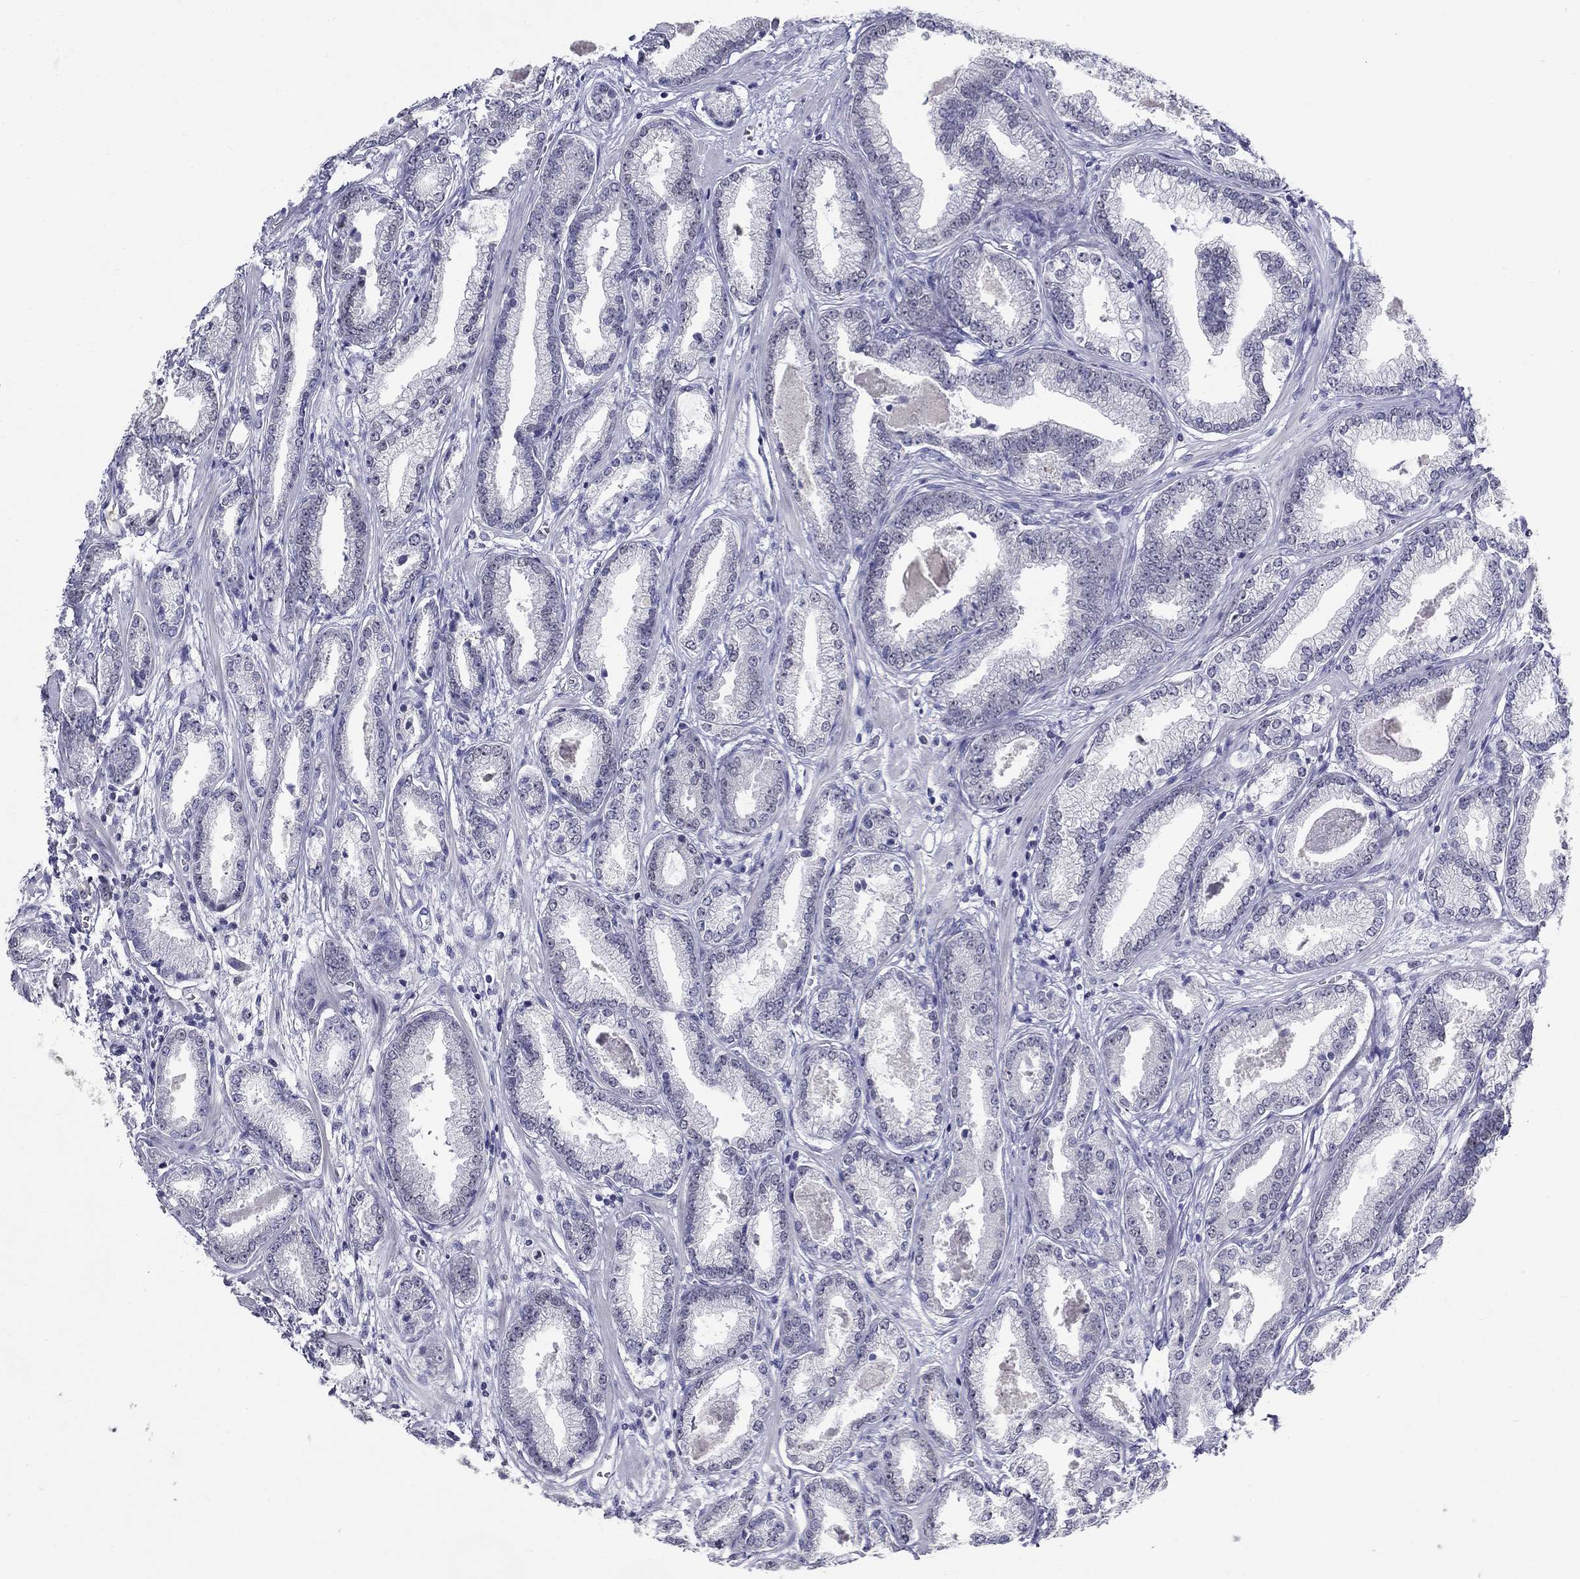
{"staining": {"intensity": "negative", "quantity": "none", "location": "none"}, "tissue": "prostate cancer", "cell_type": "Tumor cells", "image_type": "cancer", "snomed": [{"axis": "morphology", "description": "Adenocarcinoma, Low grade"}, {"axis": "topography", "description": "Prostate"}], "caption": "IHC of human prostate cancer (low-grade adenocarcinoma) exhibits no expression in tumor cells.", "gene": "GUCA1A", "patient": {"sex": "male", "age": 68}}